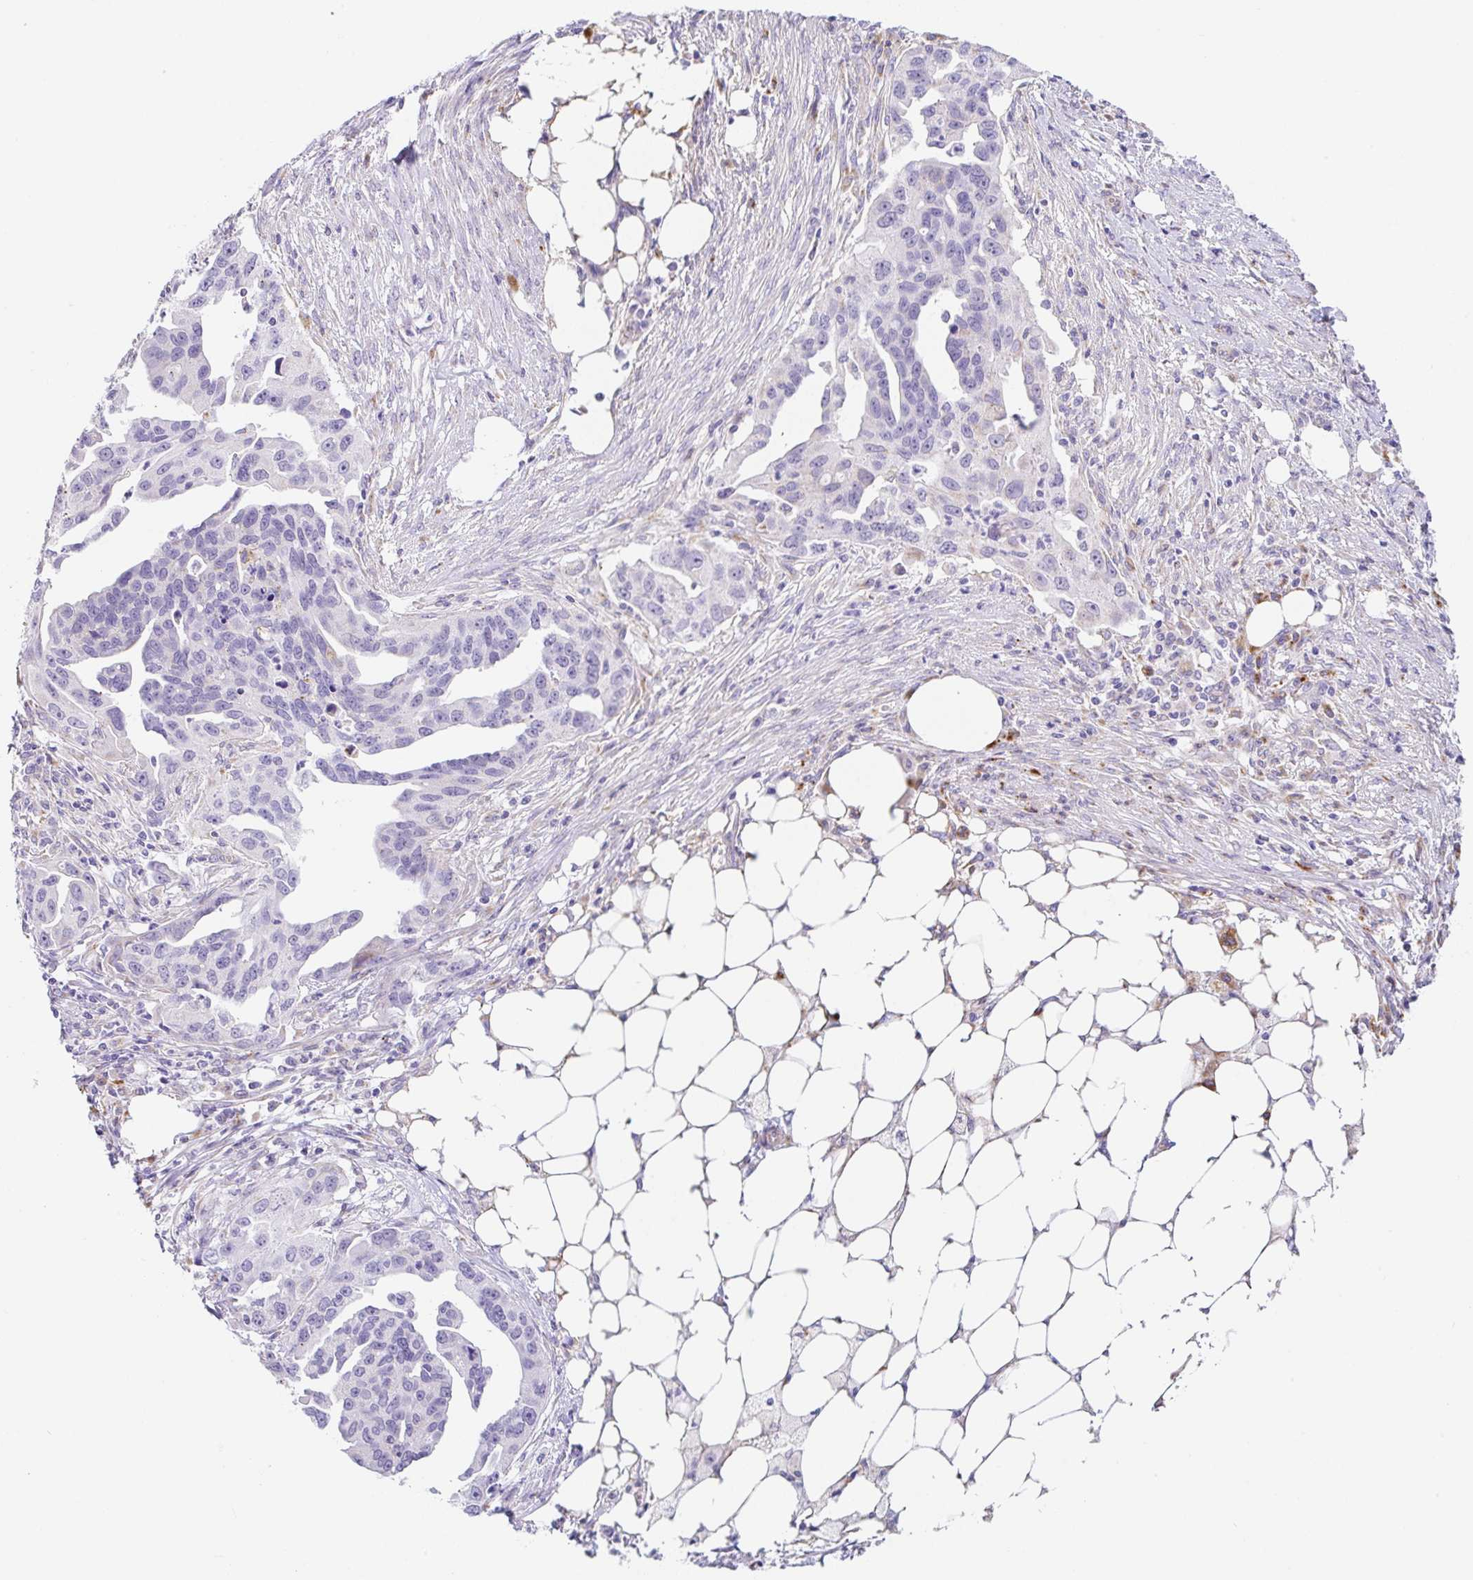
{"staining": {"intensity": "negative", "quantity": "none", "location": "none"}, "tissue": "ovarian cancer", "cell_type": "Tumor cells", "image_type": "cancer", "snomed": [{"axis": "morphology", "description": "Carcinoma, endometroid"}, {"axis": "morphology", "description": "Cystadenocarcinoma, serous, NOS"}, {"axis": "topography", "description": "Ovary"}], "caption": "Protein analysis of ovarian endometroid carcinoma demonstrates no significant positivity in tumor cells. (IHC, brightfield microscopy, high magnification).", "gene": "DKK4", "patient": {"sex": "female", "age": 45}}